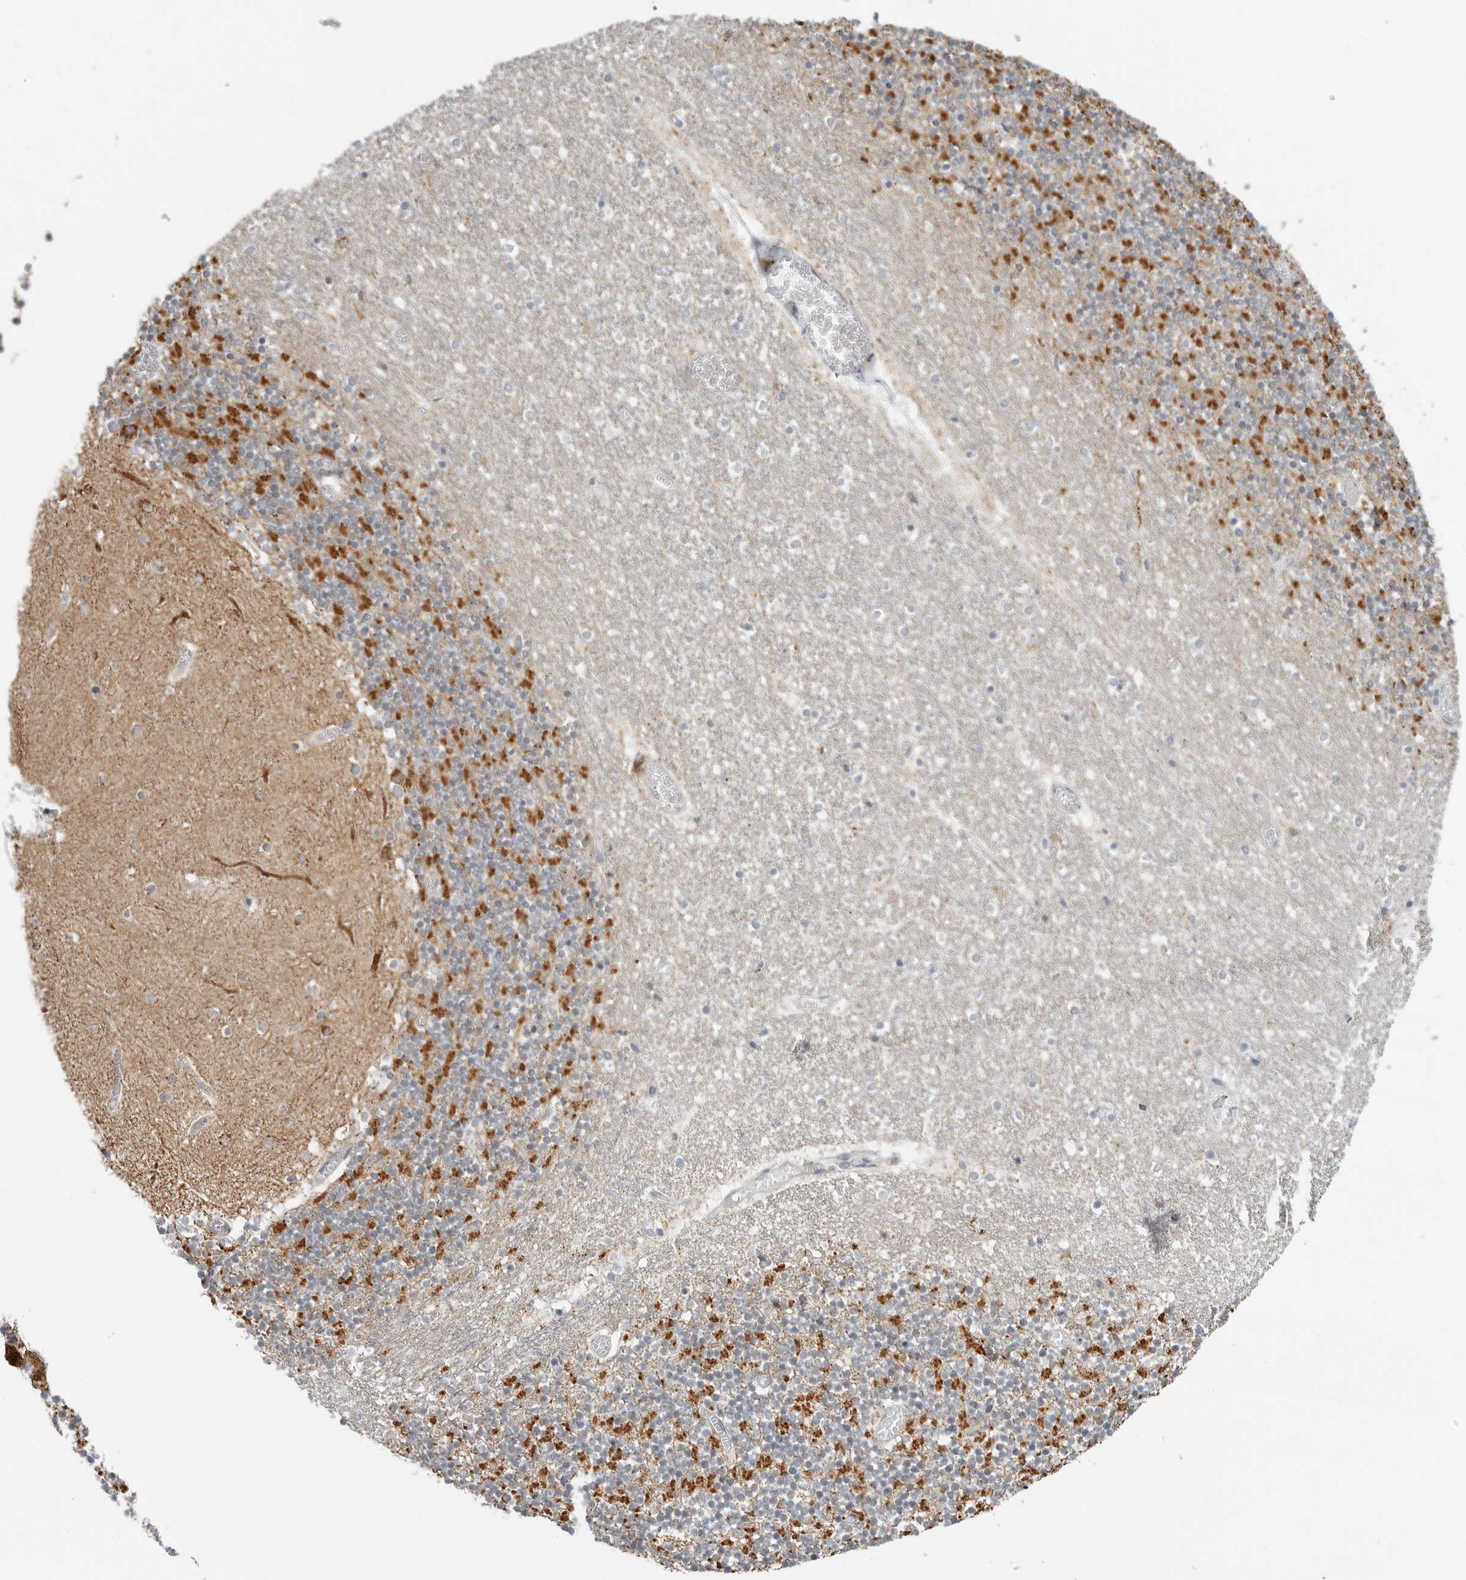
{"staining": {"intensity": "strong", "quantity": "<25%", "location": "cytoplasmic/membranous"}, "tissue": "cerebellum", "cell_type": "Cells in granular layer", "image_type": "normal", "snomed": [{"axis": "morphology", "description": "Normal tissue, NOS"}, {"axis": "topography", "description": "Cerebellum"}], "caption": "Protein staining of benign cerebellum reveals strong cytoplasmic/membranous expression in approximately <25% of cells in granular layer. (DAB (3,3'-diaminobenzidine) IHC with brightfield microscopy, high magnification).", "gene": "COX5A", "patient": {"sex": "female", "age": 28}}